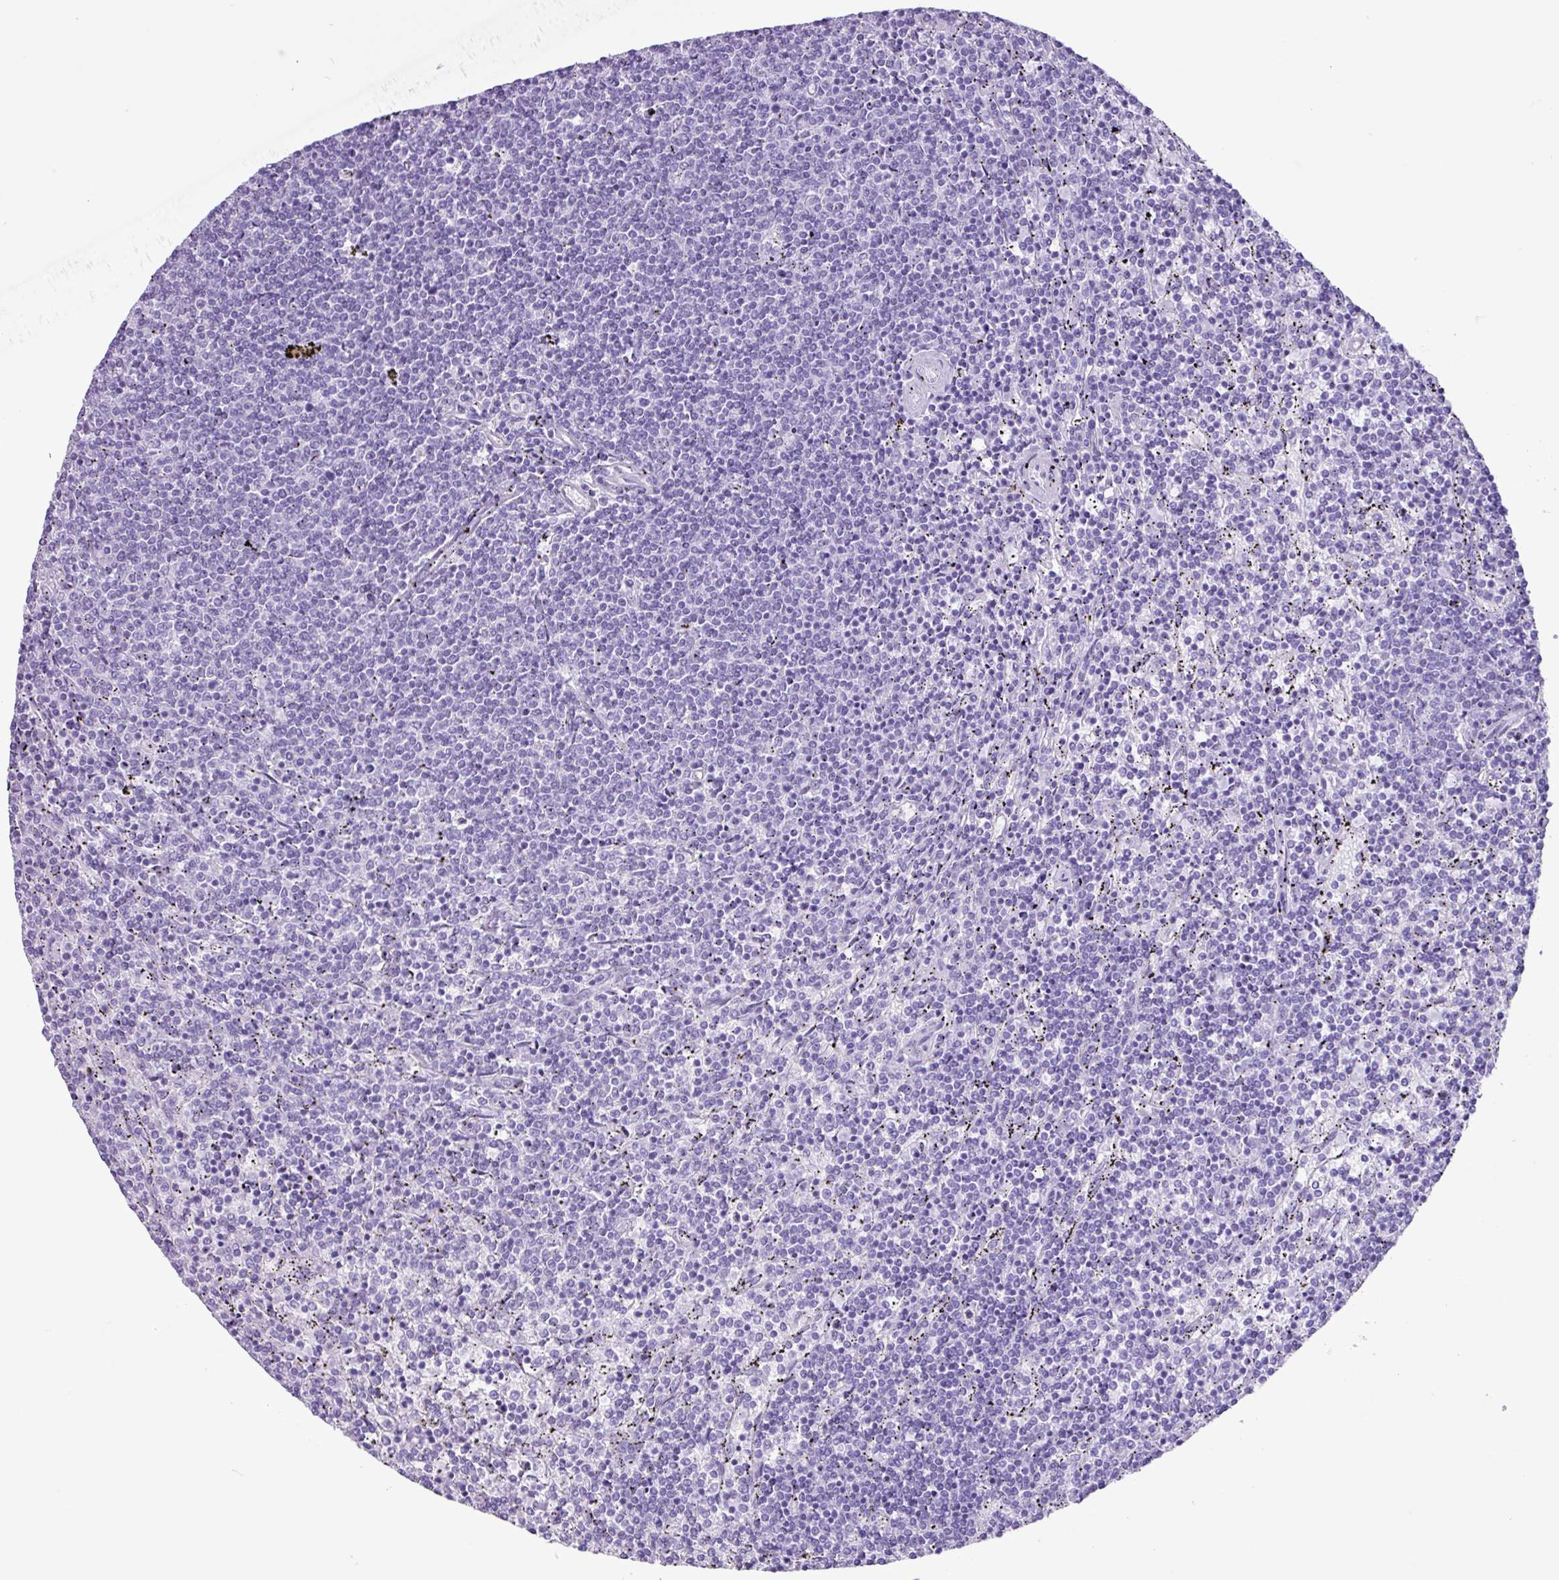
{"staining": {"intensity": "negative", "quantity": "none", "location": "none"}, "tissue": "lymphoma", "cell_type": "Tumor cells", "image_type": "cancer", "snomed": [{"axis": "morphology", "description": "Malignant lymphoma, non-Hodgkin's type, Low grade"}, {"axis": "topography", "description": "Spleen"}], "caption": "An IHC histopathology image of low-grade malignant lymphoma, non-Hodgkin's type is shown. There is no staining in tumor cells of low-grade malignant lymphoma, non-Hodgkin's type.", "gene": "CKMT2", "patient": {"sex": "female", "age": 50}}